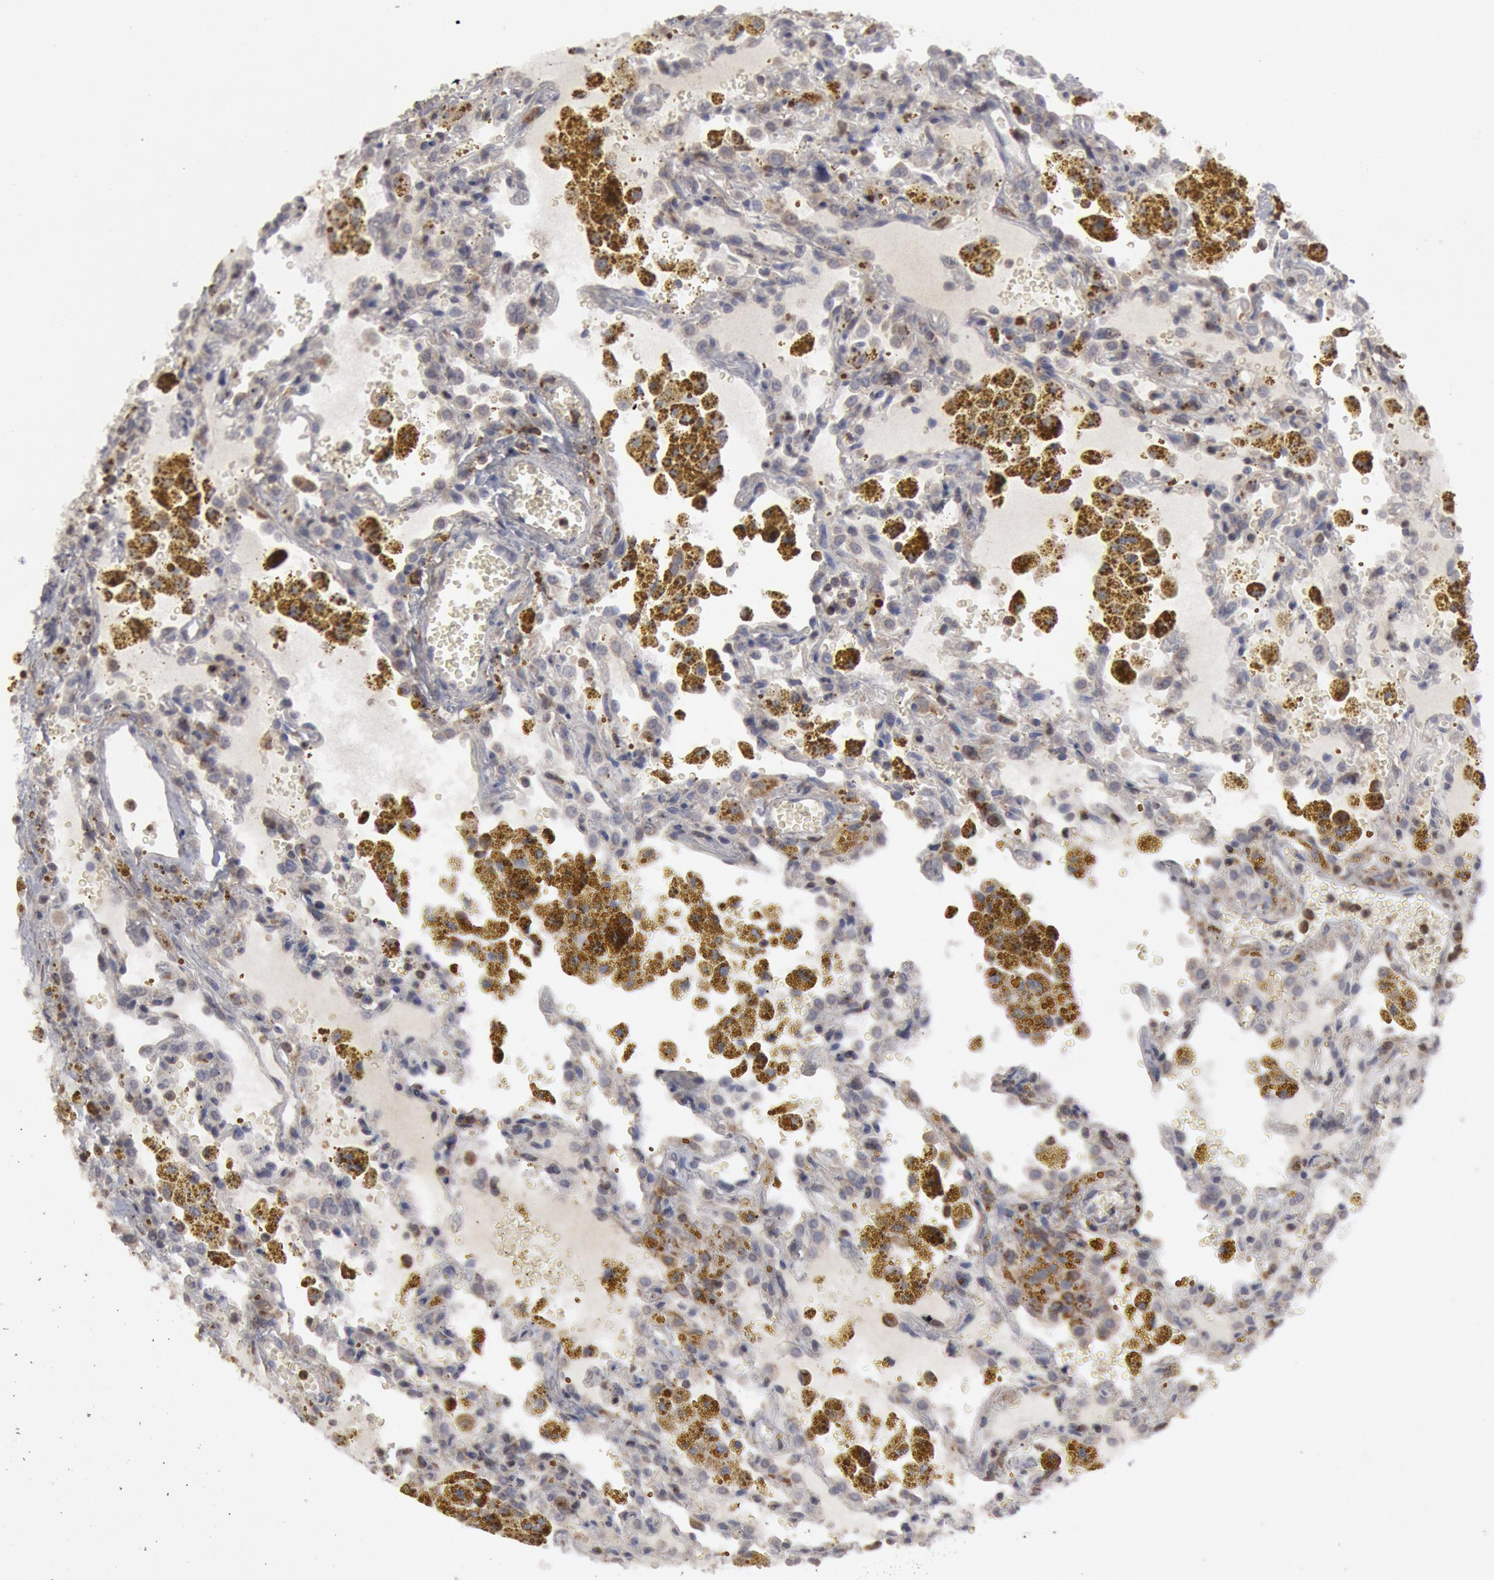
{"staining": {"intensity": "weak", "quantity": ">75%", "location": "cytoplasmic/membranous"}, "tissue": "carcinoid", "cell_type": "Tumor cells", "image_type": "cancer", "snomed": [{"axis": "morphology", "description": "Carcinoid, malignant, NOS"}, {"axis": "topography", "description": "Bronchus"}], "caption": "Immunohistochemistry (IHC) (DAB (3,3'-diaminobenzidine)) staining of malignant carcinoid shows weak cytoplasmic/membranous protein positivity in about >75% of tumor cells. (Stains: DAB (3,3'-diaminobenzidine) in brown, nuclei in blue, Microscopy: brightfield microscopy at high magnification).", "gene": "OSBPL8", "patient": {"sex": "male", "age": 55}}